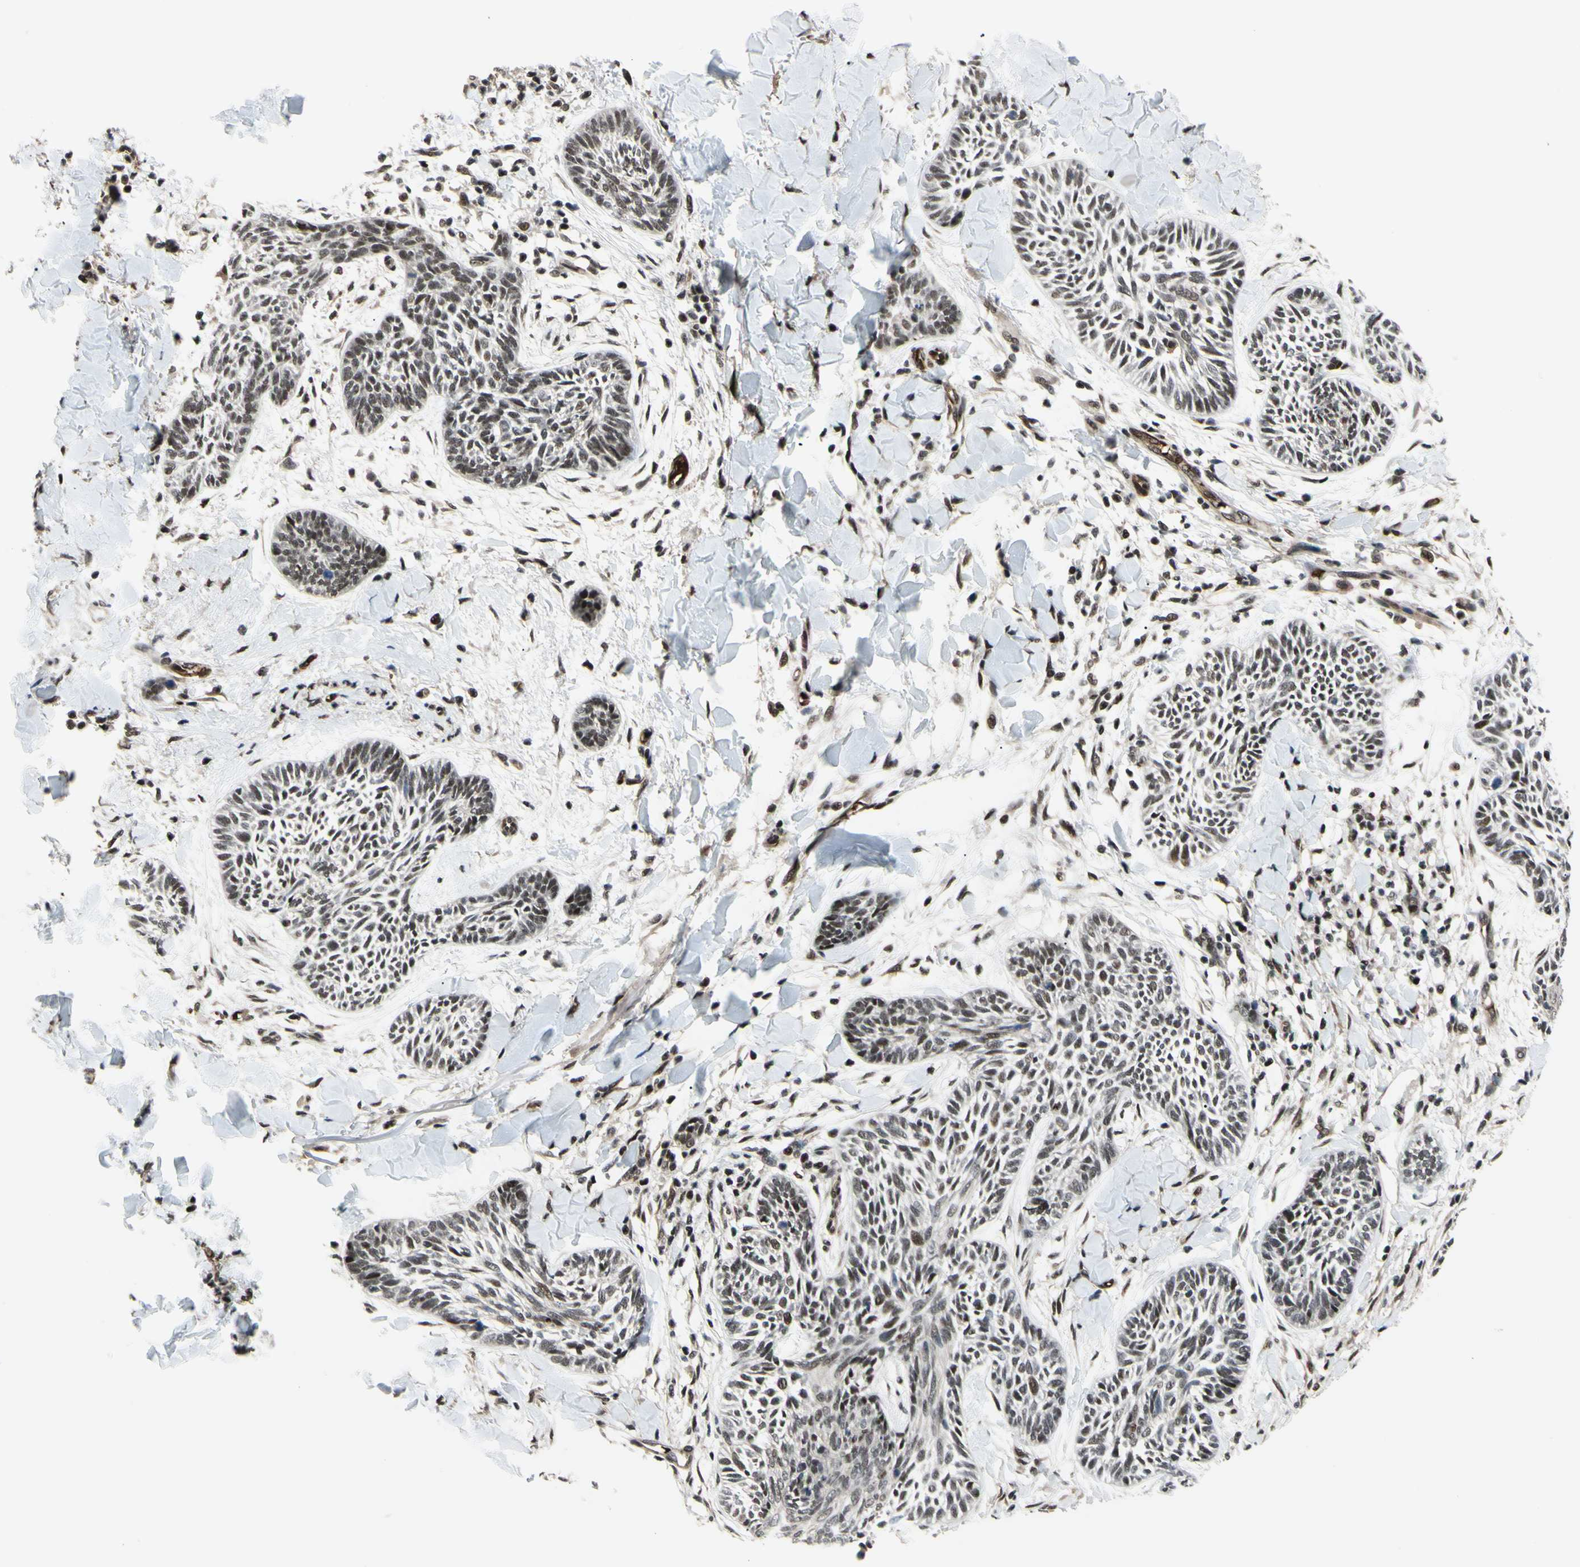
{"staining": {"intensity": "moderate", "quantity": ">75%", "location": "nuclear"}, "tissue": "skin cancer", "cell_type": "Tumor cells", "image_type": "cancer", "snomed": [{"axis": "morphology", "description": "Papilloma, NOS"}, {"axis": "morphology", "description": "Basal cell carcinoma"}, {"axis": "topography", "description": "Skin"}], "caption": "Skin cancer (papilloma) stained for a protein (brown) shows moderate nuclear positive staining in approximately >75% of tumor cells.", "gene": "THAP12", "patient": {"sex": "male", "age": 87}}